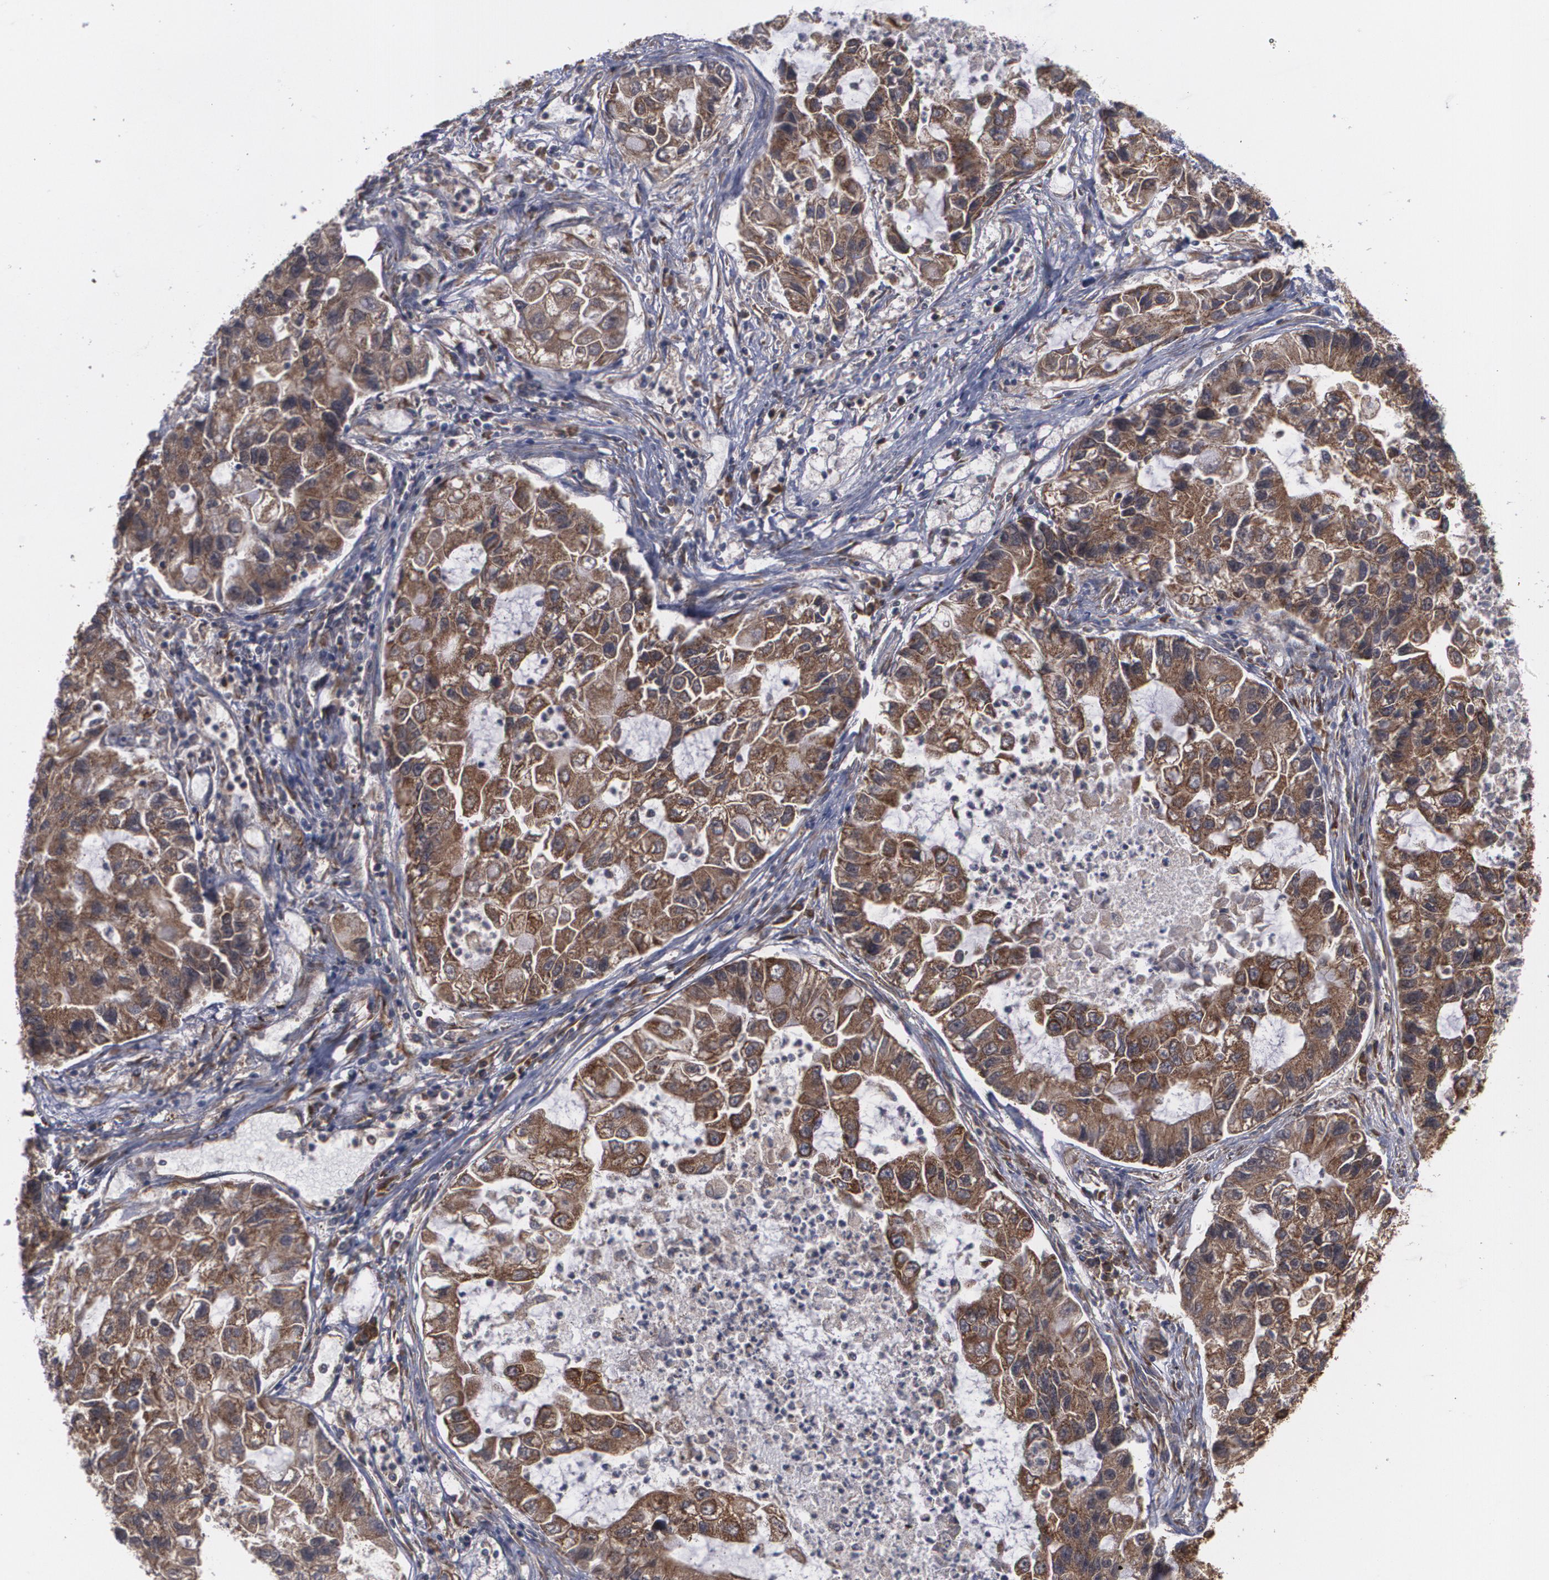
{"staining": {"intensity": "moderate", "quantity": ">75%", "location": "cytoplasmic/membranous"}, "tissue": "lung cancer", "cell_type": "Tumor cells", "image_type": "cancer", "snomed": [{"axis": "morphology", "description": "Adenocarcinoma, NOS"}, {"axis": "topography", "description": "Lung"}], "caption": "Lung cancer was stained to show a protein in brown. There is medium levels of moderate cytoplasmic/membranous positivity in approximately >75% of tumor cells.", "gene": "BMP6", "patient": {"sex": "female", "age": 51}}